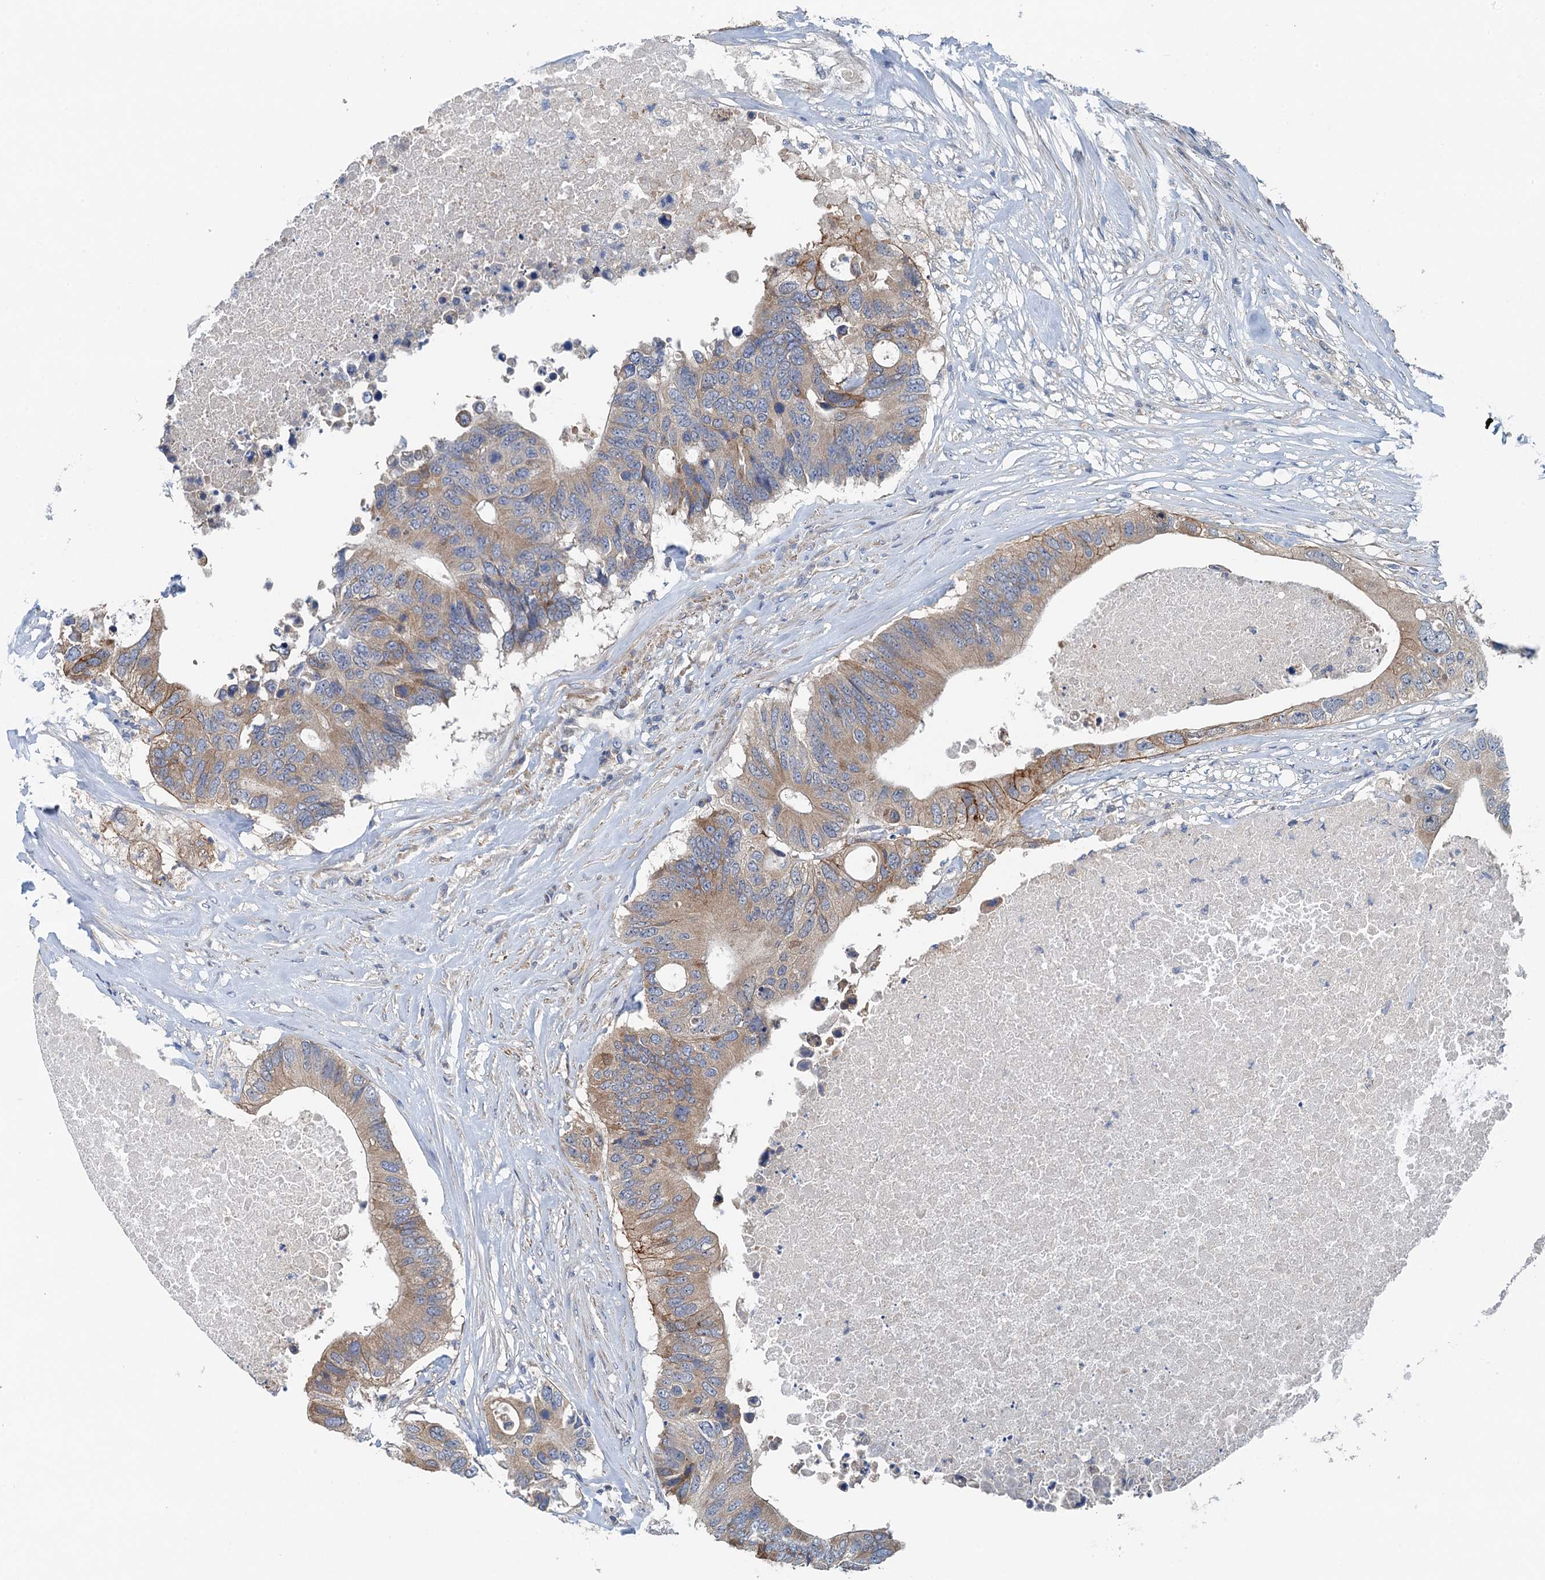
{"staining": {"intensity": "moderate", "quantity": ">75%", "location": "cytoplasmic/membranous"}, "tissue": "colorectal cancer", "cell_type": "Tumor cells", "image_type": "cancer", "snomed": [{"axis": "morphology", "description": "Adenocarcinoma, NOS"}, {"axis": "topography", "description": "Colon"}], "caption": "Protein expression analysis of colorectal cancer (adenocarcinoma) reveals moderate cytoplasmic/membranous staining in about >75% of tumor cells.", "gene": "PPP1R14D", "patient": {"sex": "male", "age": 71}}